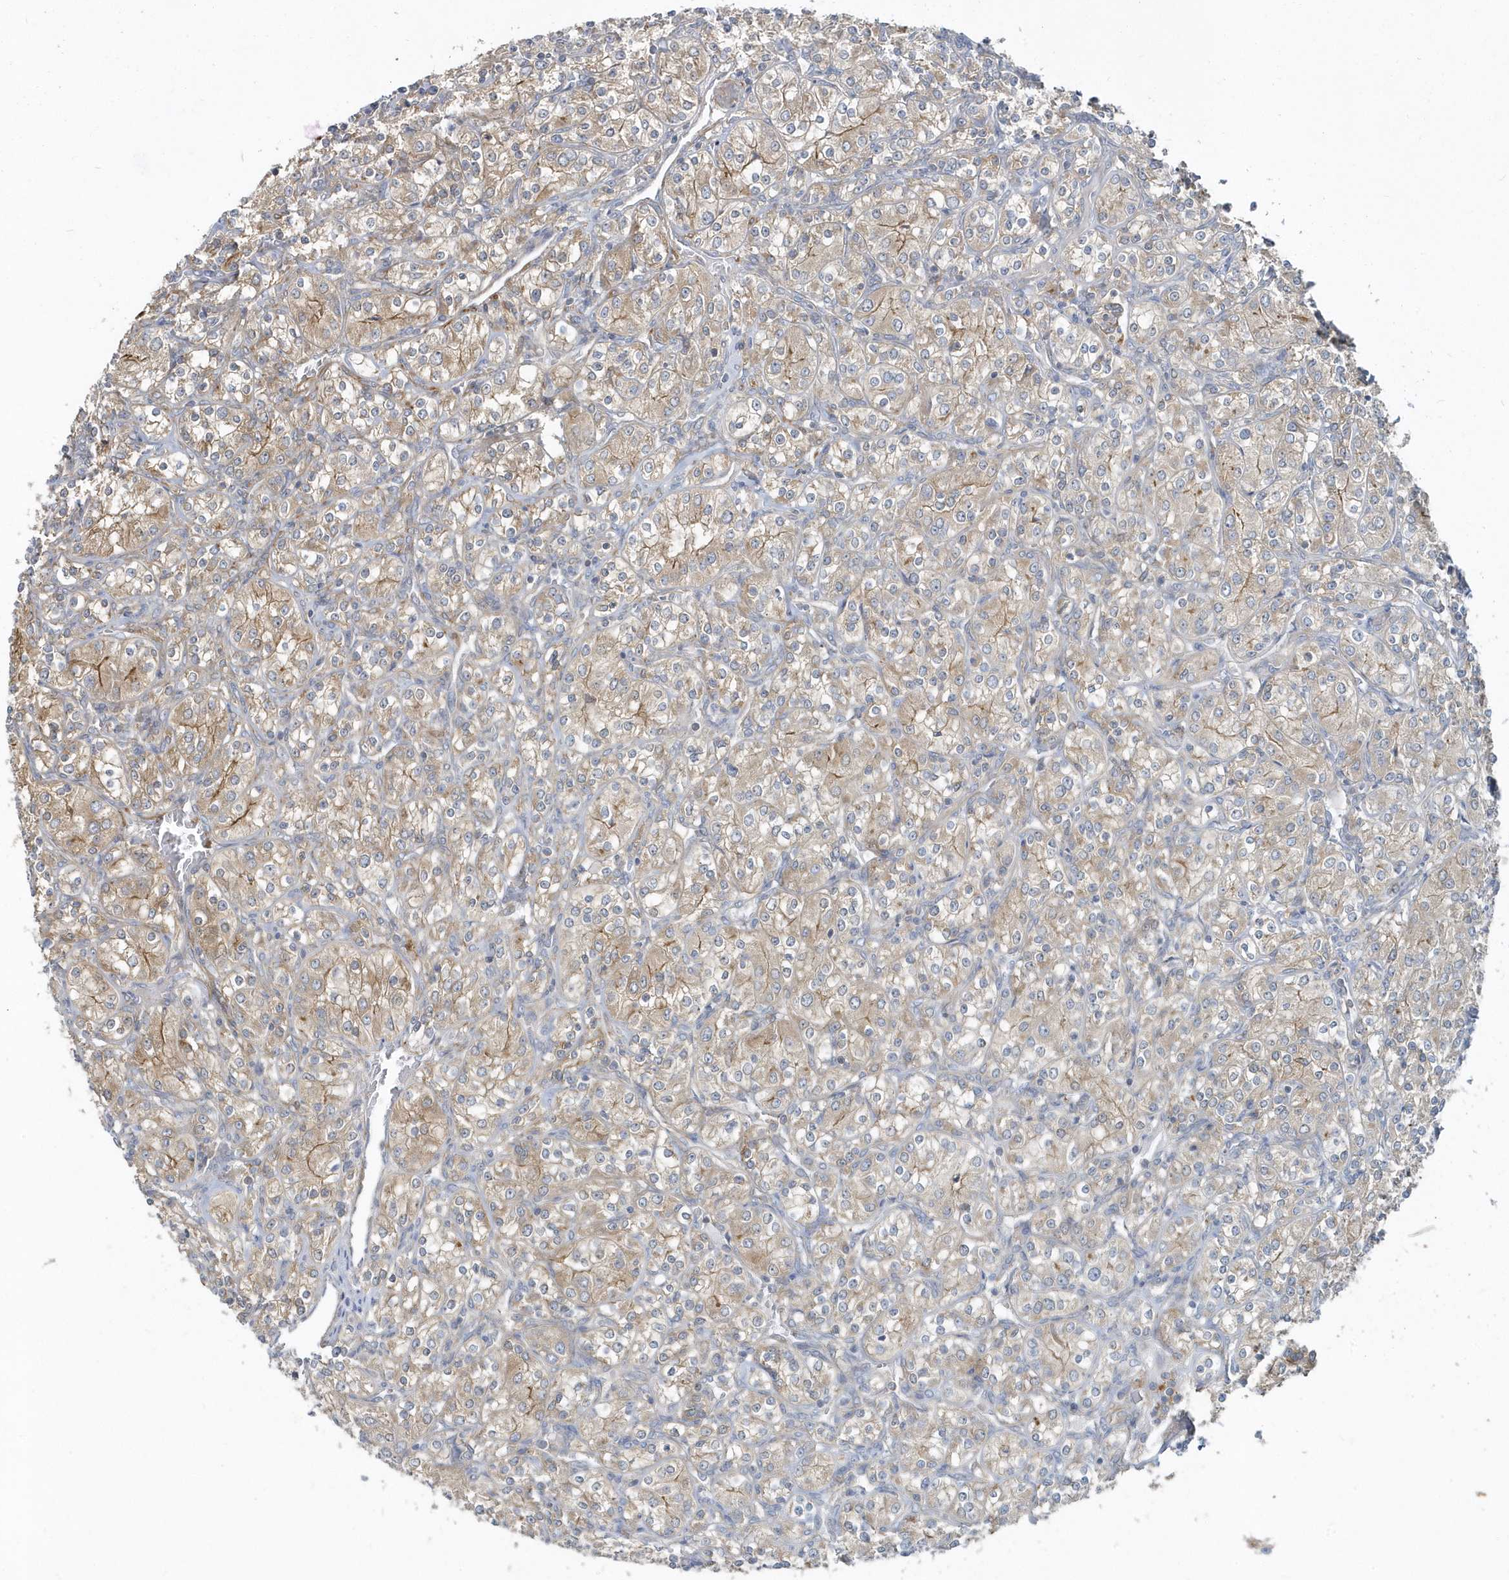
{"staining": {"intensity": "moderate", "quantity": "25%-75%", "location": "cytoplasmic/membranous"}, "tissue": "renal cancer", "cell_type": "Tumor cells", "image_type": "cancer", "snomed": [{"axis": "morphology", "description": "Adenocarcinoma, NOS"}, {"axis": "topography", "description": "Kidney"}], "caption": "A micrograph showing moderate cytoplasmic/membranous expression in about 25%-75% of tumor cells in renal cancer, as visualized by brown immunohistochemical staining.", "gene": "LEXM", "patient": {"sex": "male", "age": 77}}